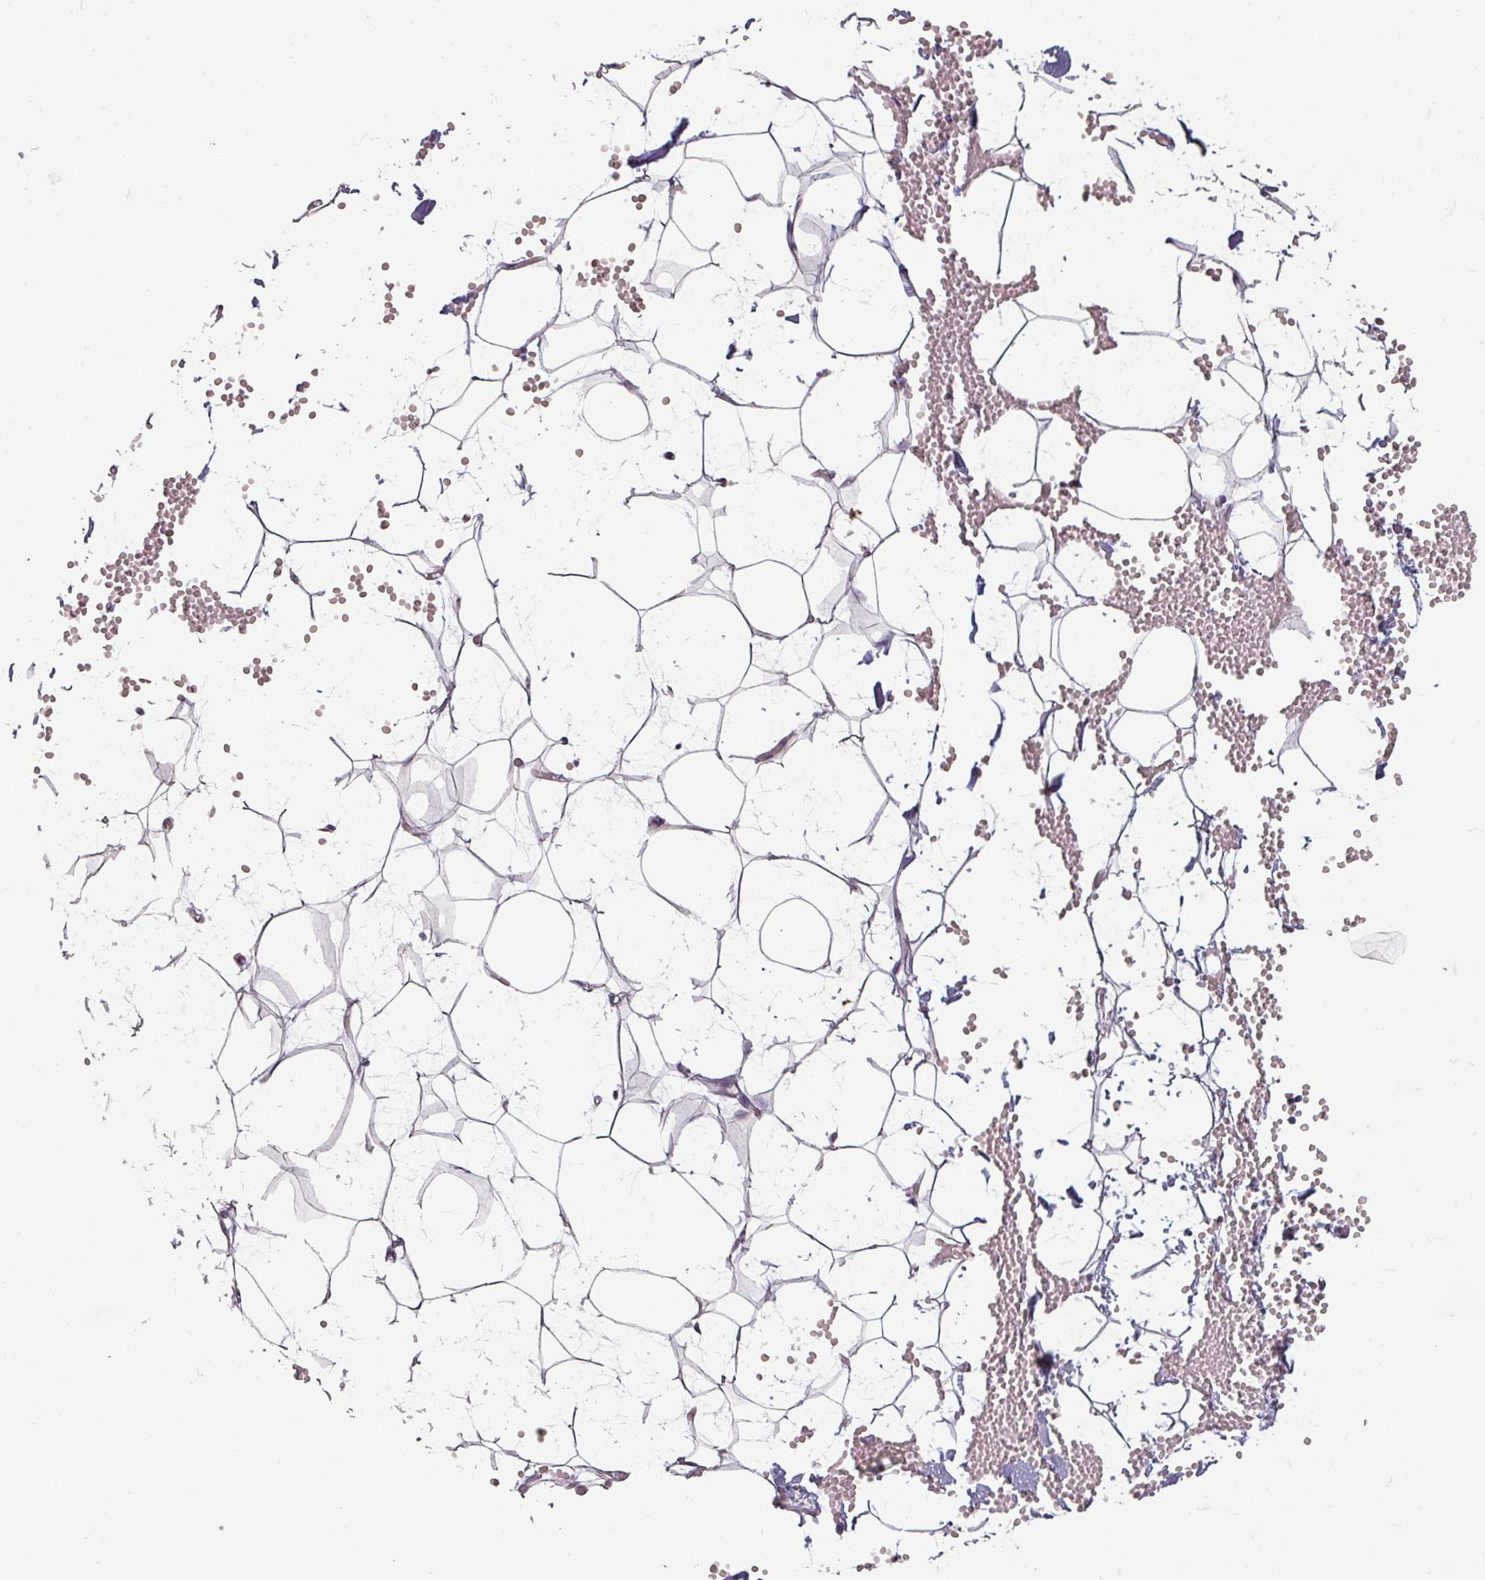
{"staining": {"intensity": "negative", "quantity": "none", "location": "none"}, "tissue": "adipose tissue", "cell_type": "Adipocytes", "image_type": "normal", "snomed": [{"axis": "morphology", "description": "Normal tissue, NOS"}, {"axis": "topography", "description": "Breast"}], "caption": "A micrograph of adipose tissue stained for a protein displays no brown staining in adipocytes. The staining was performed using DAB (3,3'-diaminobenzidine) to visualize the protein expression in brown, while the nuclei were stained in blue with hematoxylin (Magnification: 20x).", "gene": "SPRR1A", "patient": {"sex": "female", "age": 23}}